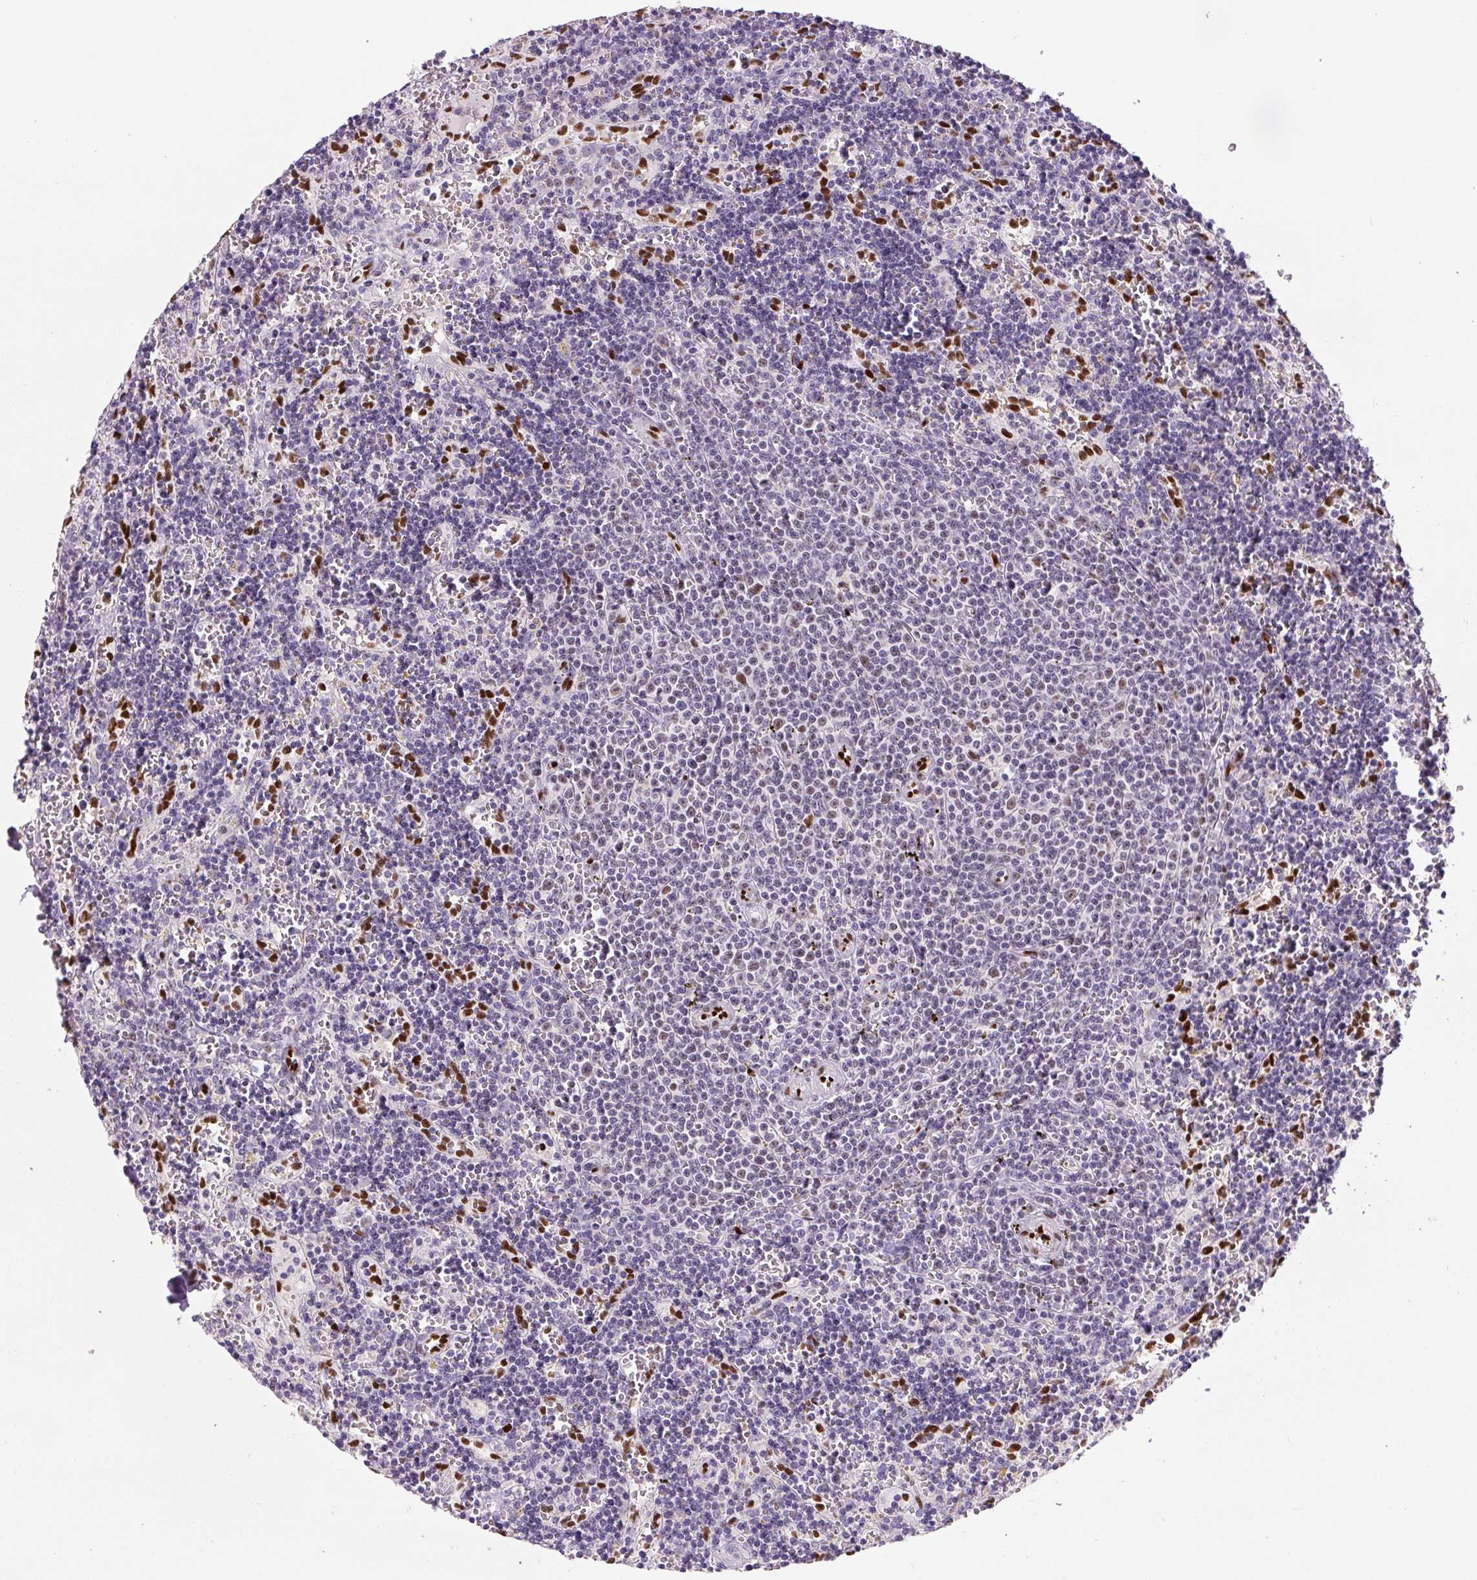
{"staining": {"intensity": "negative", "quantity": "none", "location": "none"}, "tissue": "lymphoma", "cell_type": "Tumor cells", "image_type": "cancer", "snomed": [{"axis": "morphology", "description": "Malignant lymphoma, non-Hodgkin's type, Low grade"}, {"axis": "topography", "description": "Spleen"}], "caption": "A high-resolution histopathology image shows immunohistochemistry staining of malignant lymphoma, non-Hodgkin's type (low-grade), which reveals no significant expression in tumor cells. The staining is performed using DAB (3,3'-diaminobenzidine) brown chromogen with nuclei counter-stained in using hematoxylin.", "gene": "ZEB1", "patient": {"sex": "male", "age": 60}}